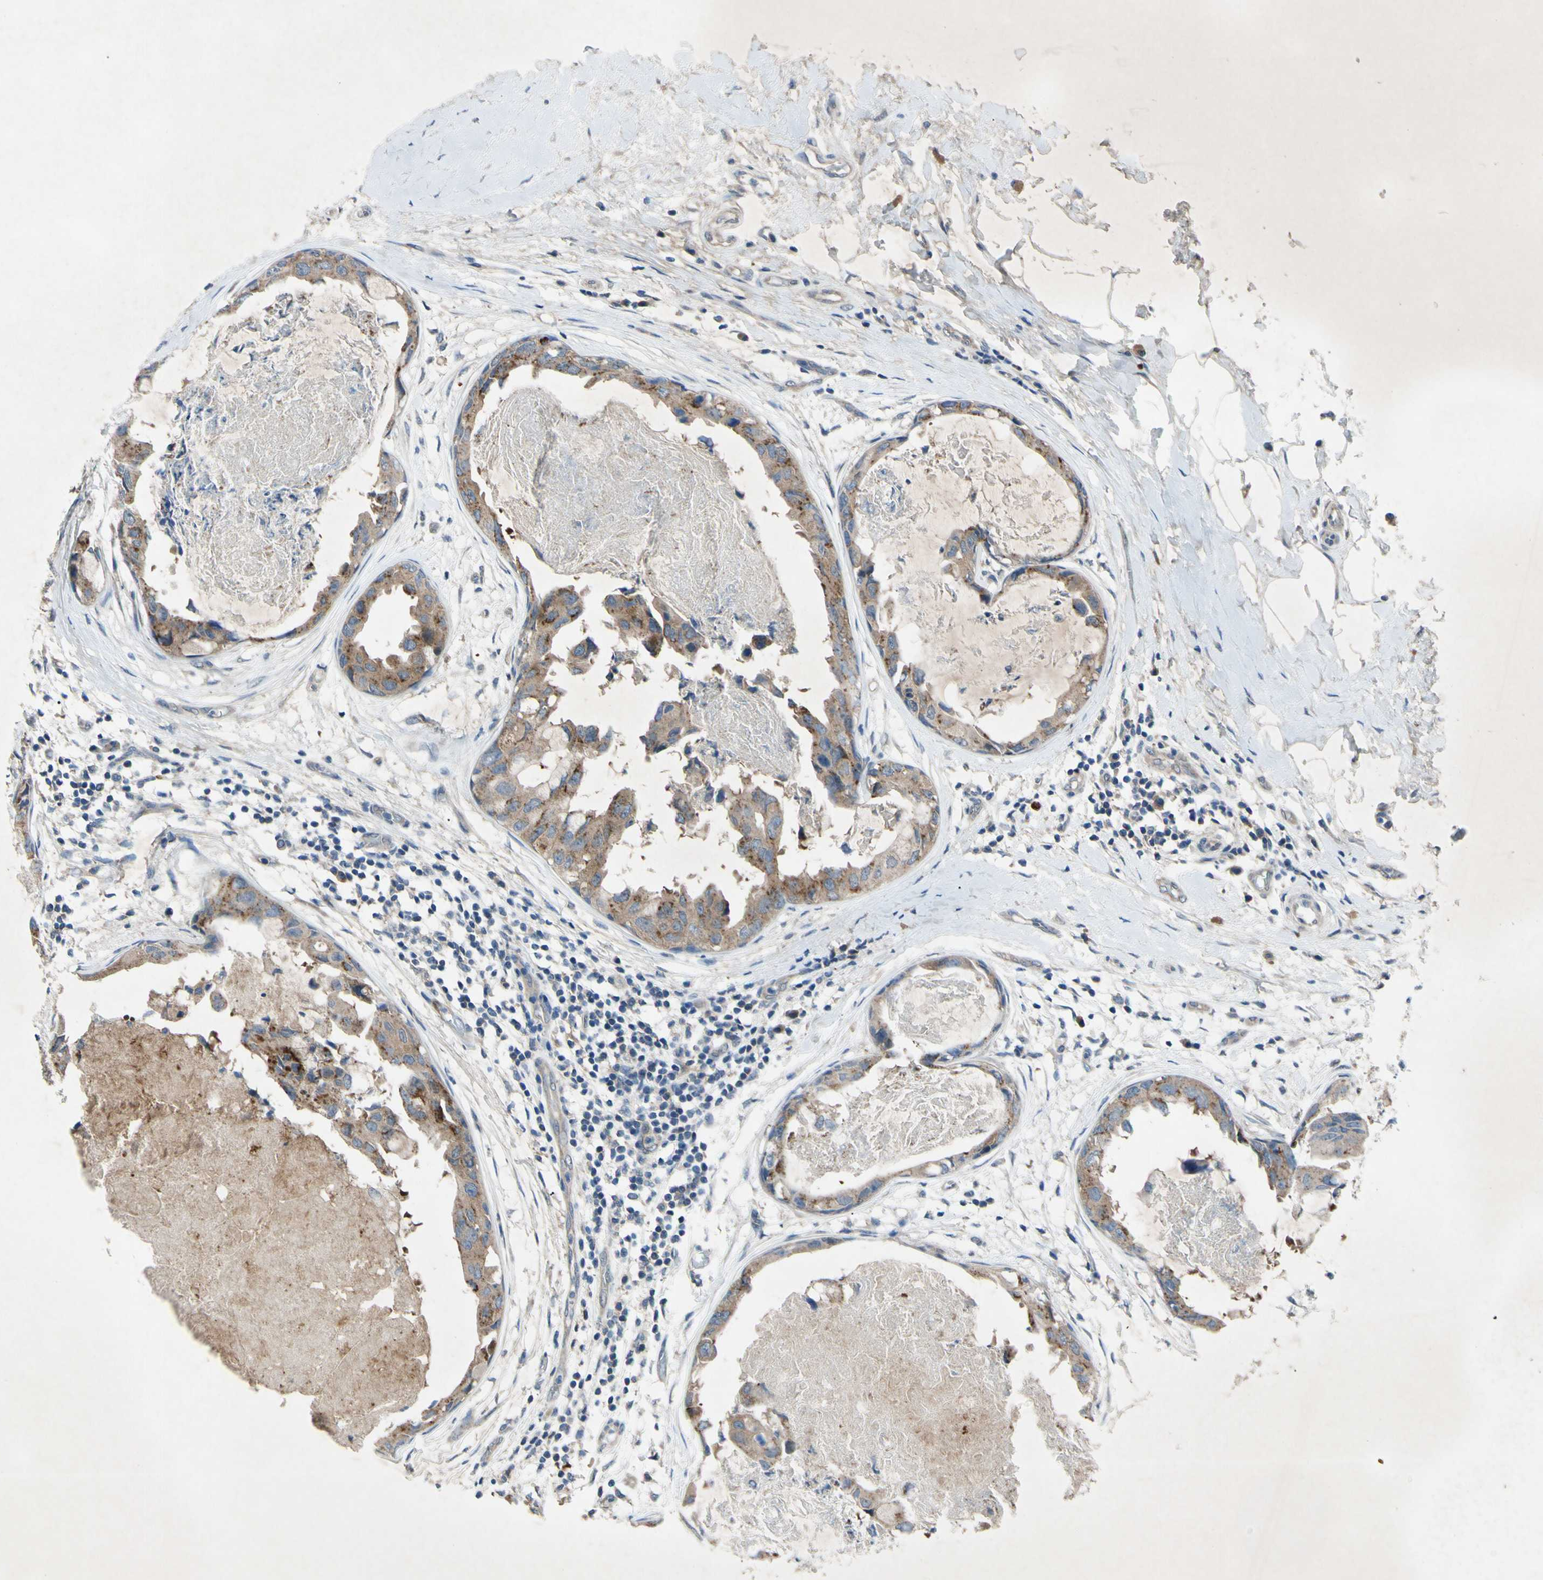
{"staining": {"intensity": "moderate", "quantity": ">75%", "location": "cytoplasmic/membranous"}, "tissue": "breast cancer", "cell_type": "Tumor cells", "image_type": "cancer", "snomed": [{"axis": "morphology", "description": "Duct carcinoma"}, {"axis": "topography", "description": "Breast"}], "caption": "A brown stain labels moderate cytoplasmic/membranous positivity of a protein in human breast cancer (intraductal carcinoma) tumor cells. (IHC, brightfield microscopy, high magnification).", "gene": "HILPDA", "patient": {"sex": "female", "age": 40}}